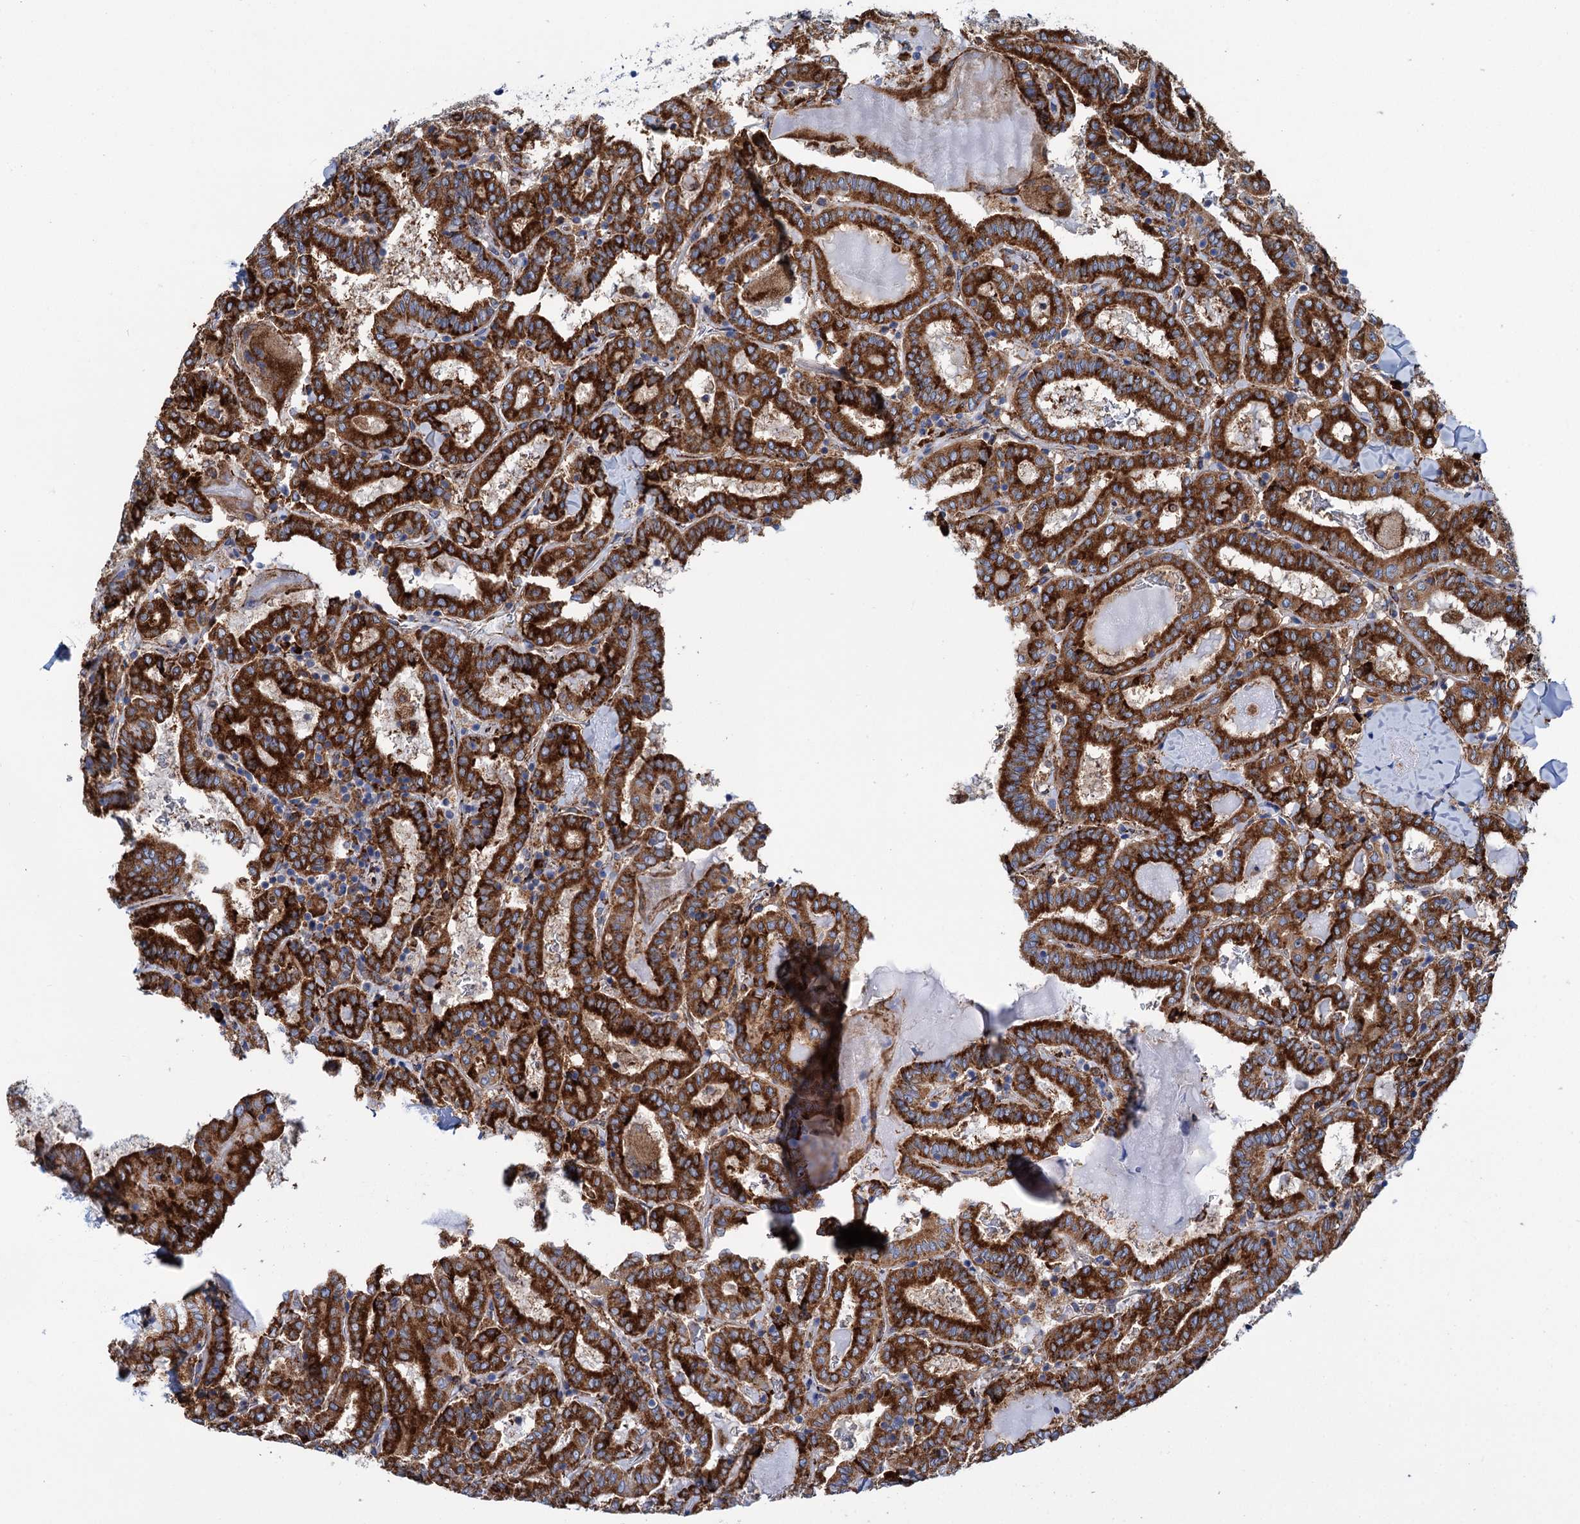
{"staining": {"intensity": "strong", "quantity": ">75%", "location": "cytoplasmic/membranous"}, "tissue": "thyroid cancer", "cell_type": "Tumor cells", "image_type": "cancer", "snomed": [{"axis": "morphology", "description": "Papillary adenocarcinoma, NOS"}, {"axis": "topography", "description": "Thyroid gland"}], "caption": "A brown stain highlights strong cytoplasmic/membranous expression of a protein in thyroid cancer (papillary adenocarcinoma) tumor cells. (IHC, brightfield microscopy, high magnification).", "gene": "SHE", "patient": {"sex": "female", "age": 72}}